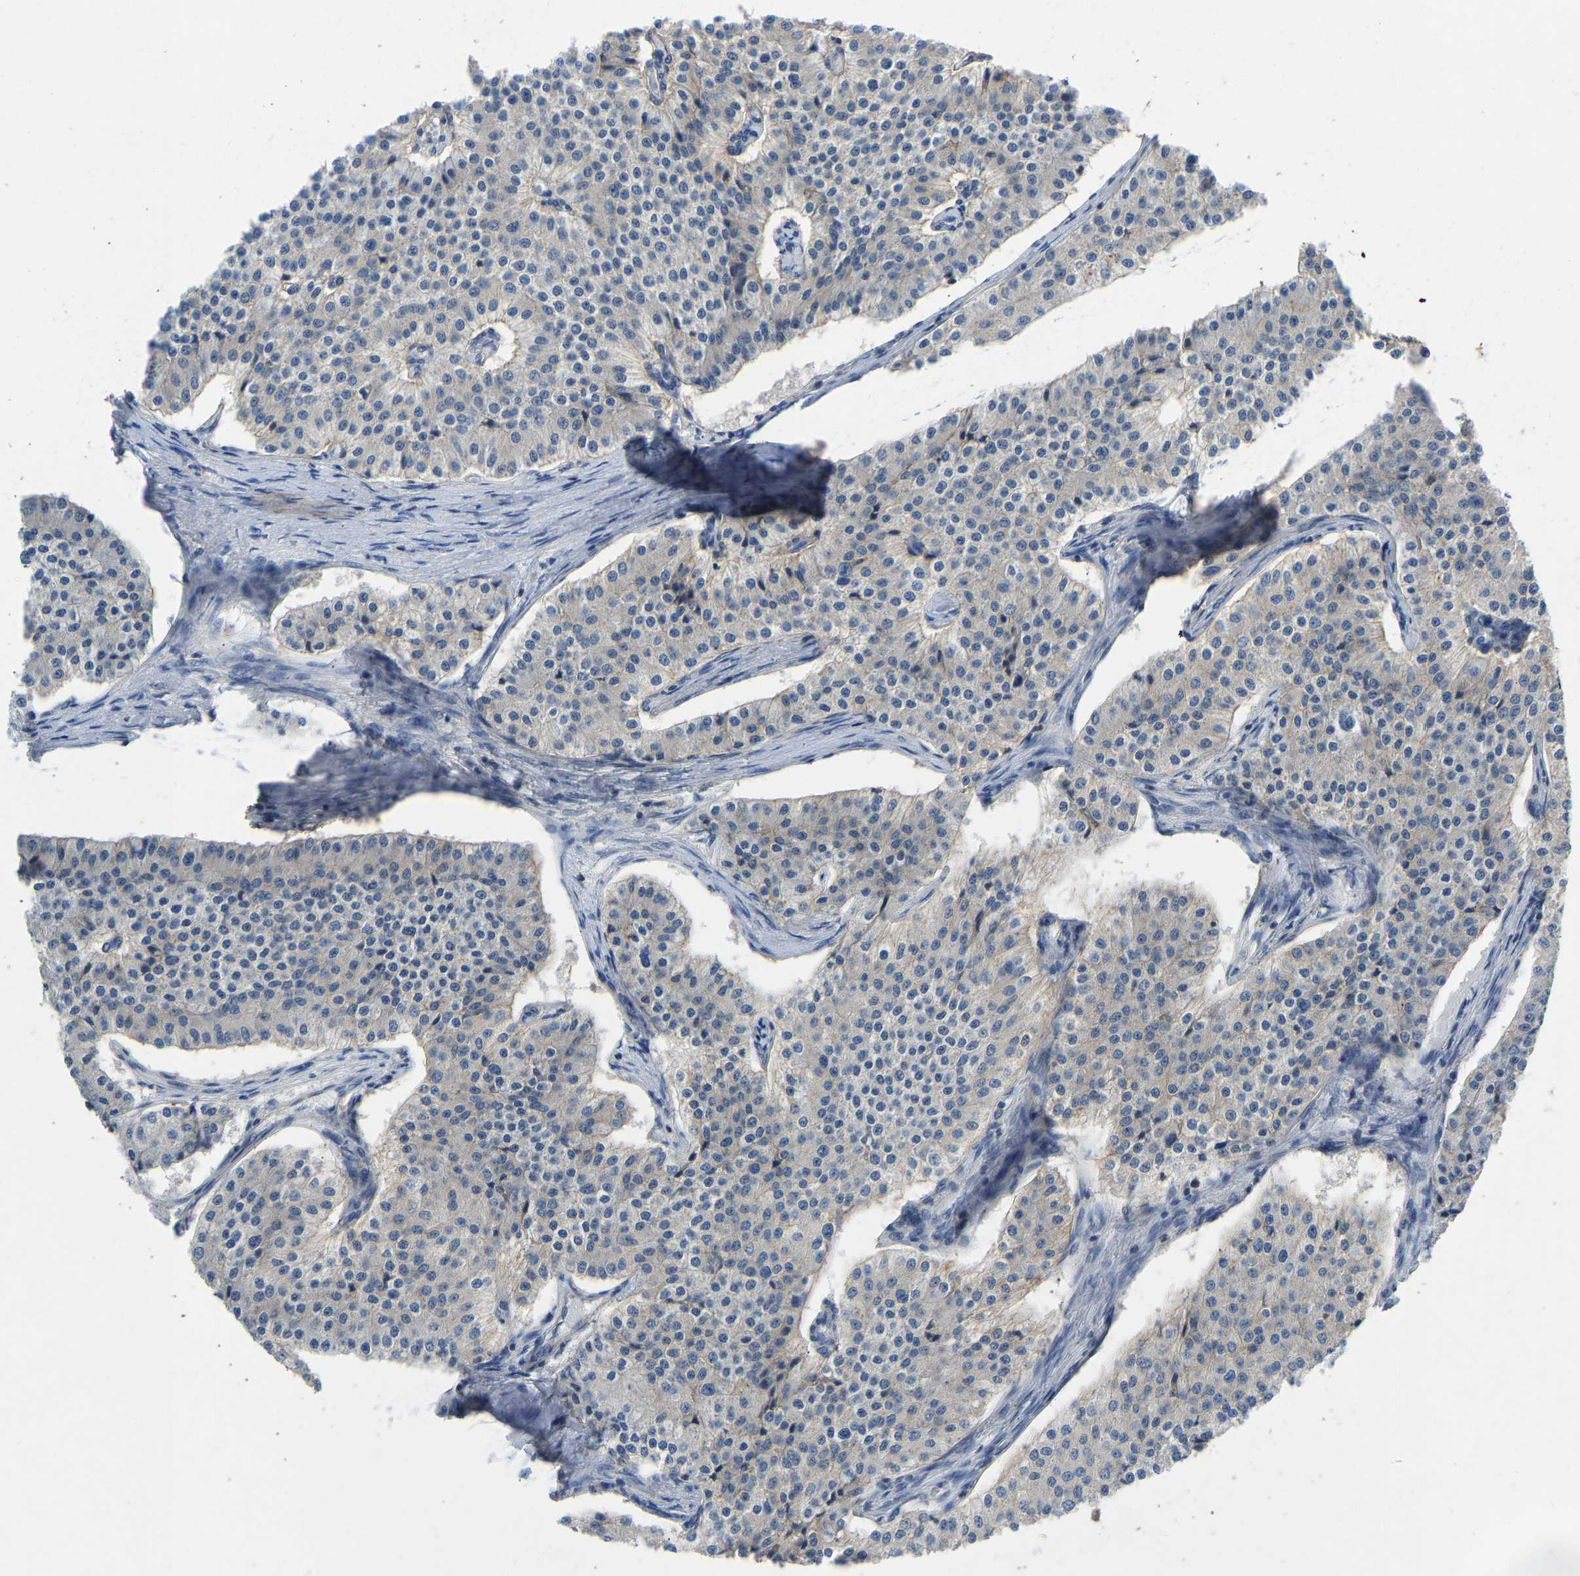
{"staining": {"intensity": "negative", "quantity": "none", "location": "none"}, "tissue": "carcinoid", "cell_type": "Tumor cells", "image_type": "cancer", "snomed": [{"axis": "morphology", "description": "Carcinoid, malignant, NOS"}, {"axis": "topography", "description": "Colon"}], "caption": "A histopathology image of human carcinoid is negative for staining in tumor cells.", "gene": "NDRG3", "patient": {"sex": "female", "age": 52}}